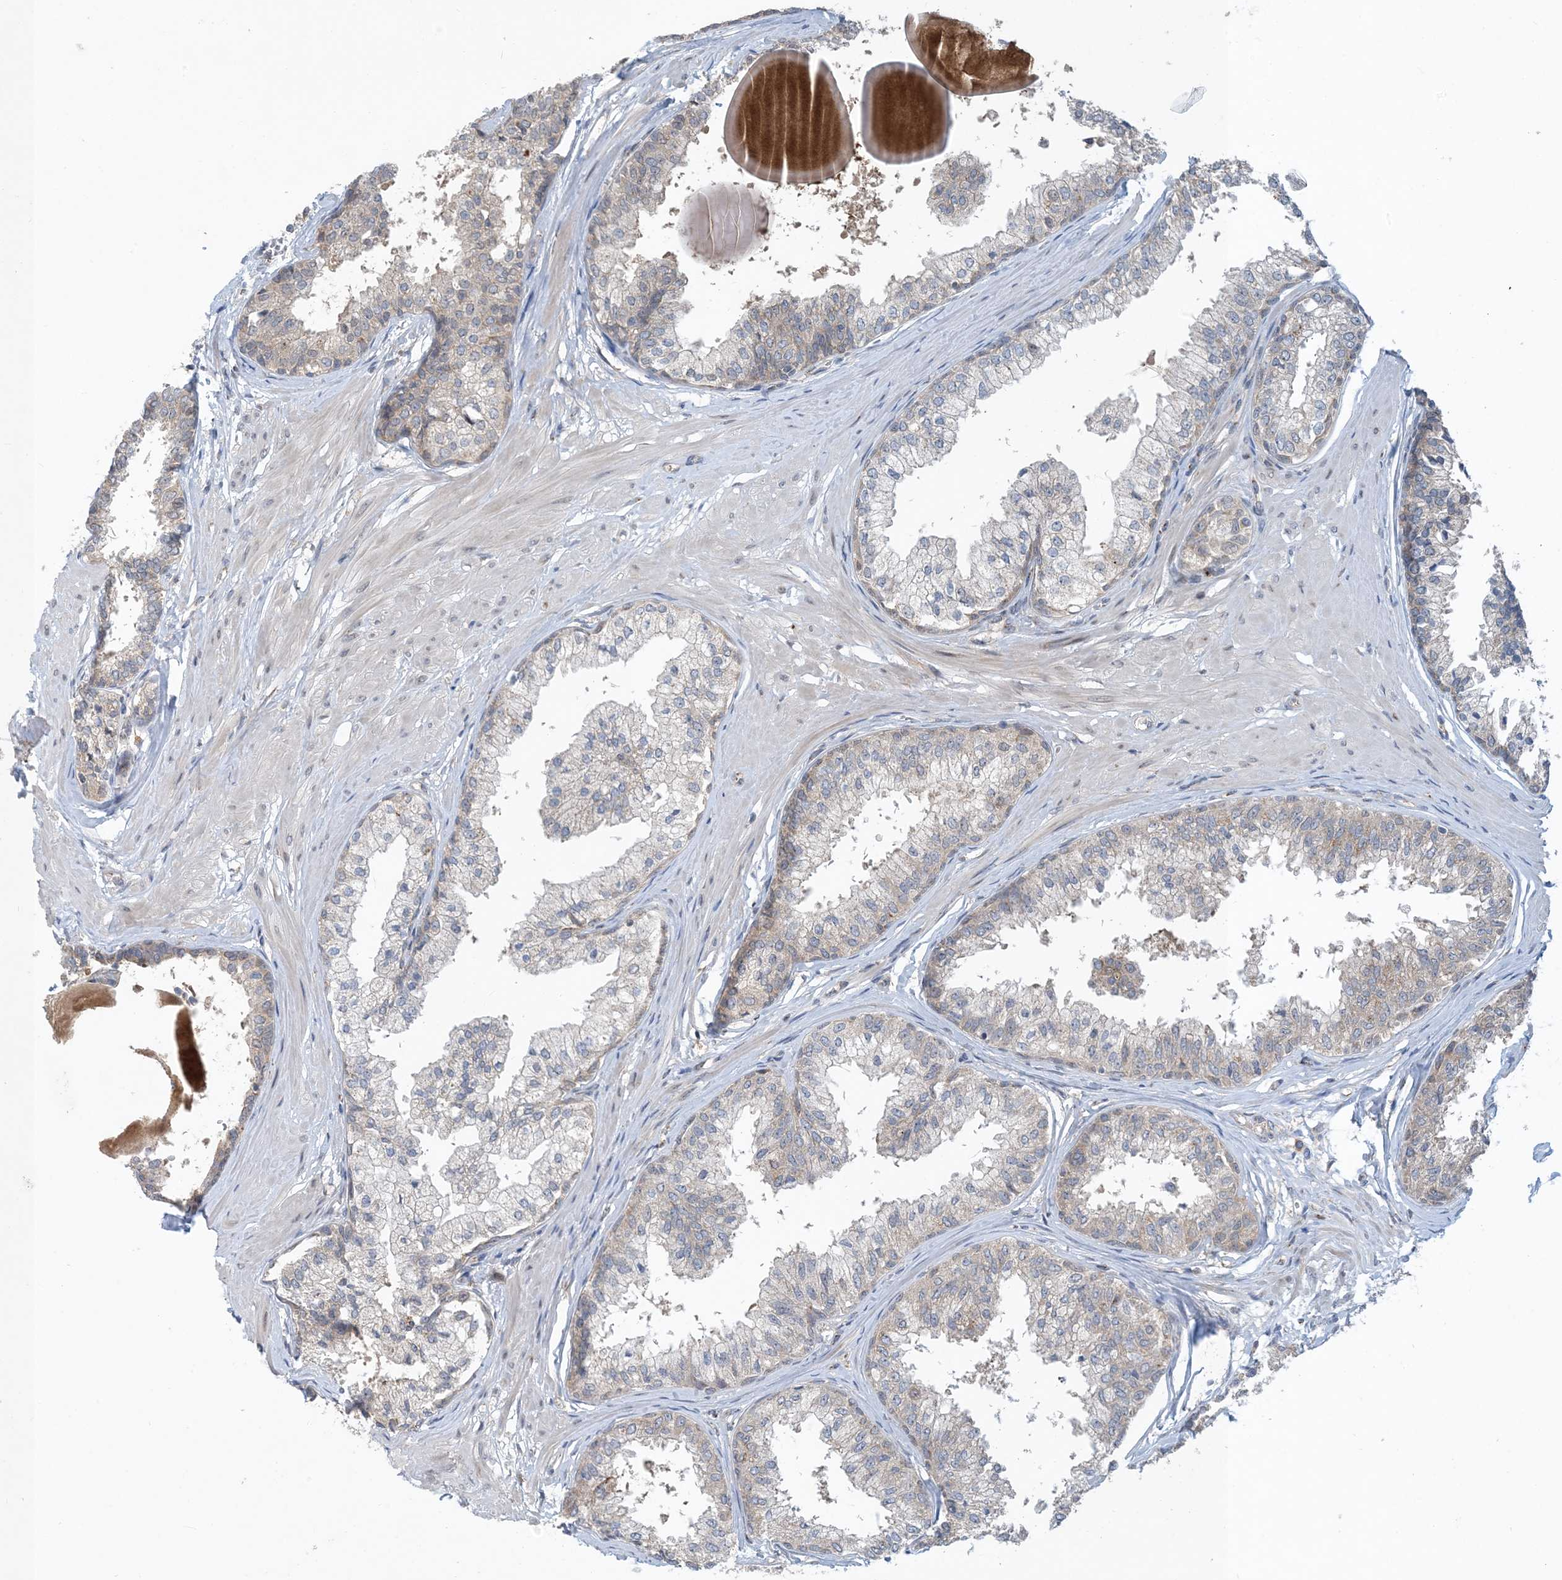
{"staining": {"intensity": "weak", "quantity": "<25%", "location": "cytoplasmic/membranous"}, "tissue": "prostate", "cell_type": "Glandular cells", "image_type": "normal", "snomed": [{"axis": "morphology", "description": "Normal tissue, NOS"}, {"axis": "topography", "description": "Prostate"}], "caption": "Glandular cells show no significant protein staining in unremarkable prostate. Nuclei are stained in blue.", "gene": "TINAG", "patient": {"sex": "male", "age": 48}}